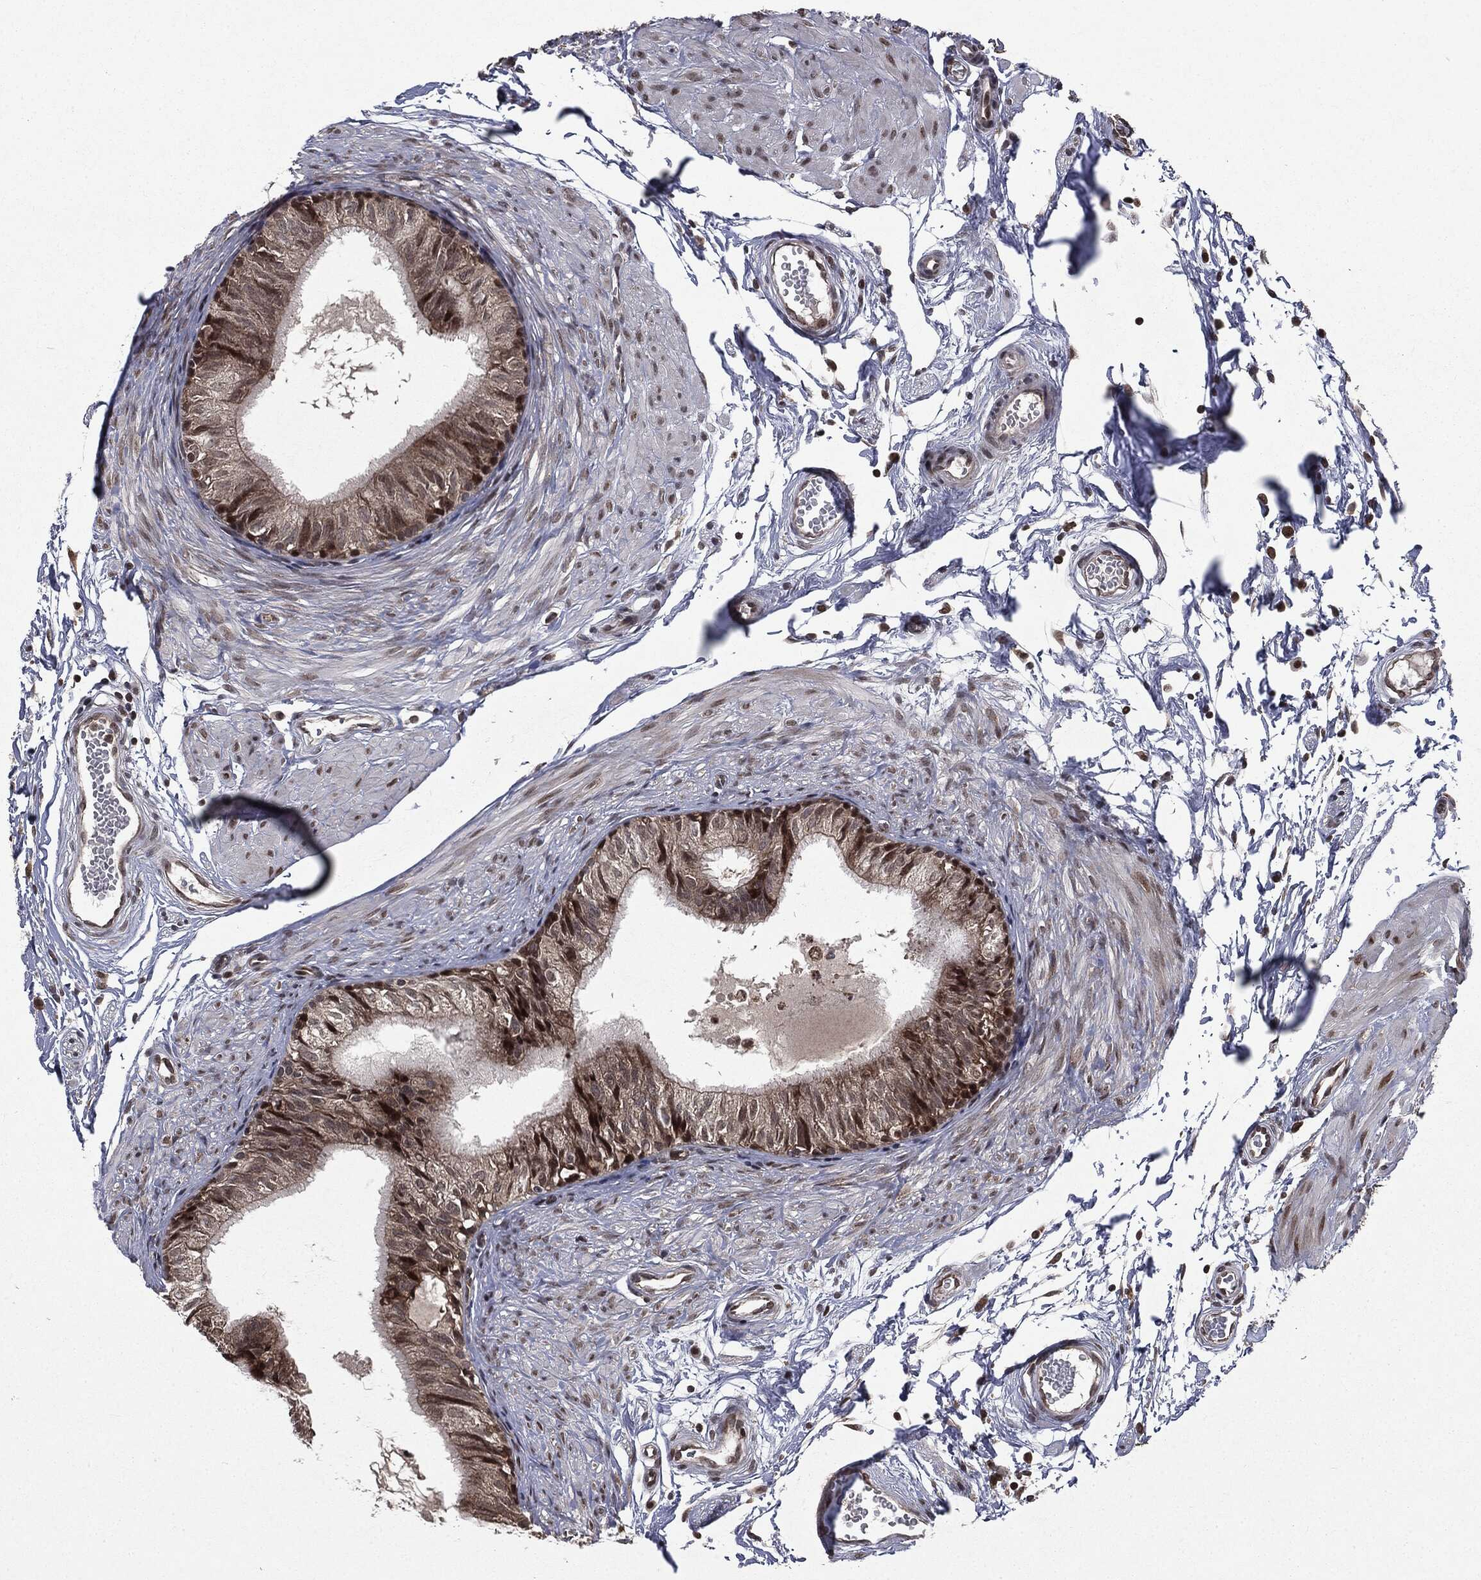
{"staining": {"intensity": "strong", "quantity": "<25%", "location": "nuclear"}, "tissue": "epididymis", "cell_type": "Glandular cells", "image_type": "normal", "snomed": [{"axis": "morphology", "description": "Normal tissue, NOS"}, {"axis": "topography", "description": "Epididymis"}], "caption": "A brown stain shows strong nuclear staining of a protein in glandular cells of benign human epididymis.", "gene": "STAU2", "patient": {"sex": "male", "age": 22}}